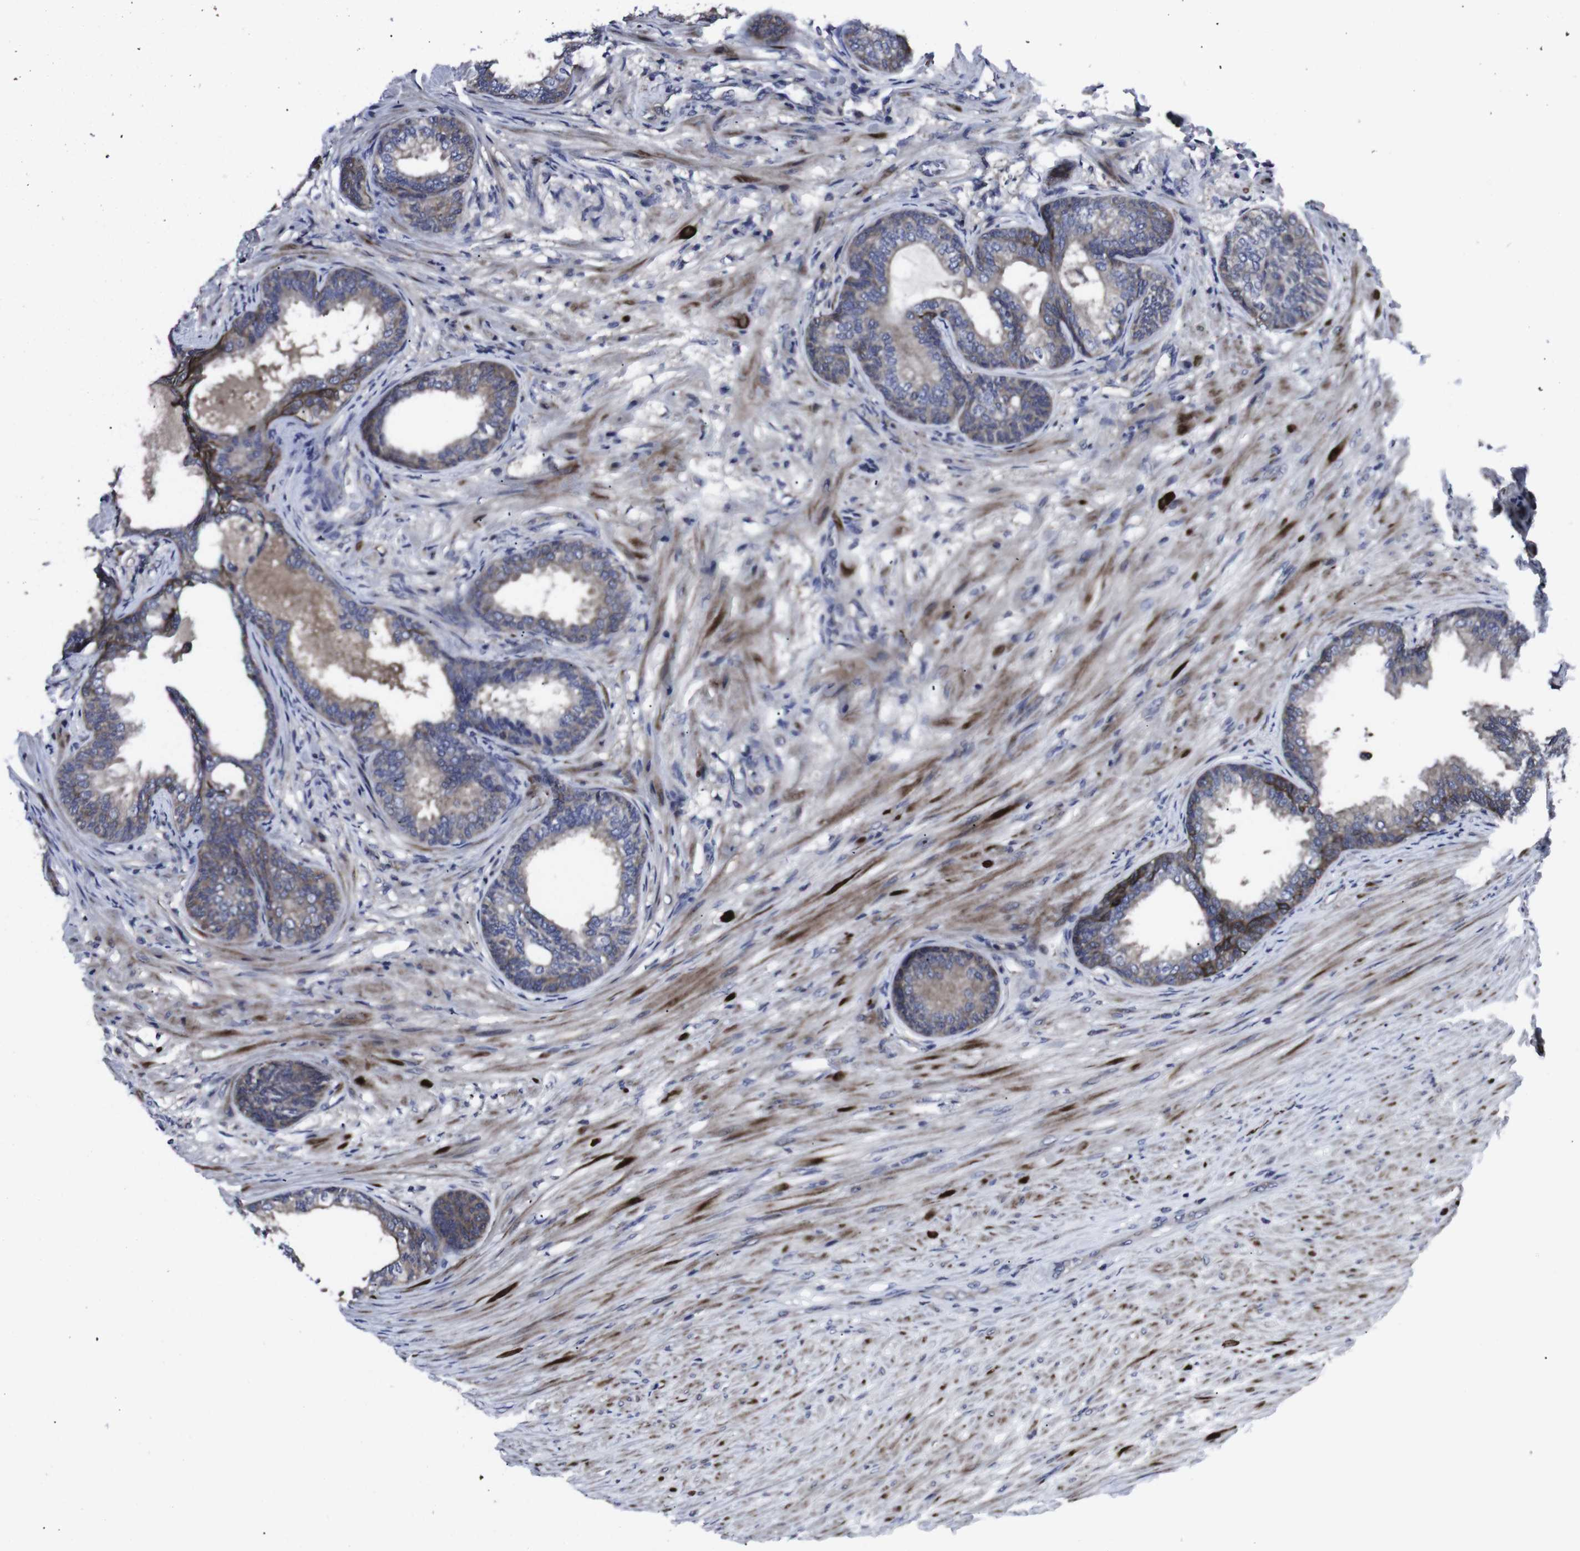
{"staining": {"intensity": "strong", "quantity": "<25%", "location": "cytoplasmic/membranous"}, "tissue": "prostate", "cell_type": "Glandular cells", "image_type": "normal", "snomed": [{"axis": "morphology", "description": "Normal tissue, NOS"}, {"axis": "topography", "description": "Prostate"}], "caption": "A brown stain labels strong cytoplasmic/membranous staining of a protein in glandular cells of unremarkable prostate.", "gene": "HPRT1", "patient": {"sex": "male", "age": 76}}